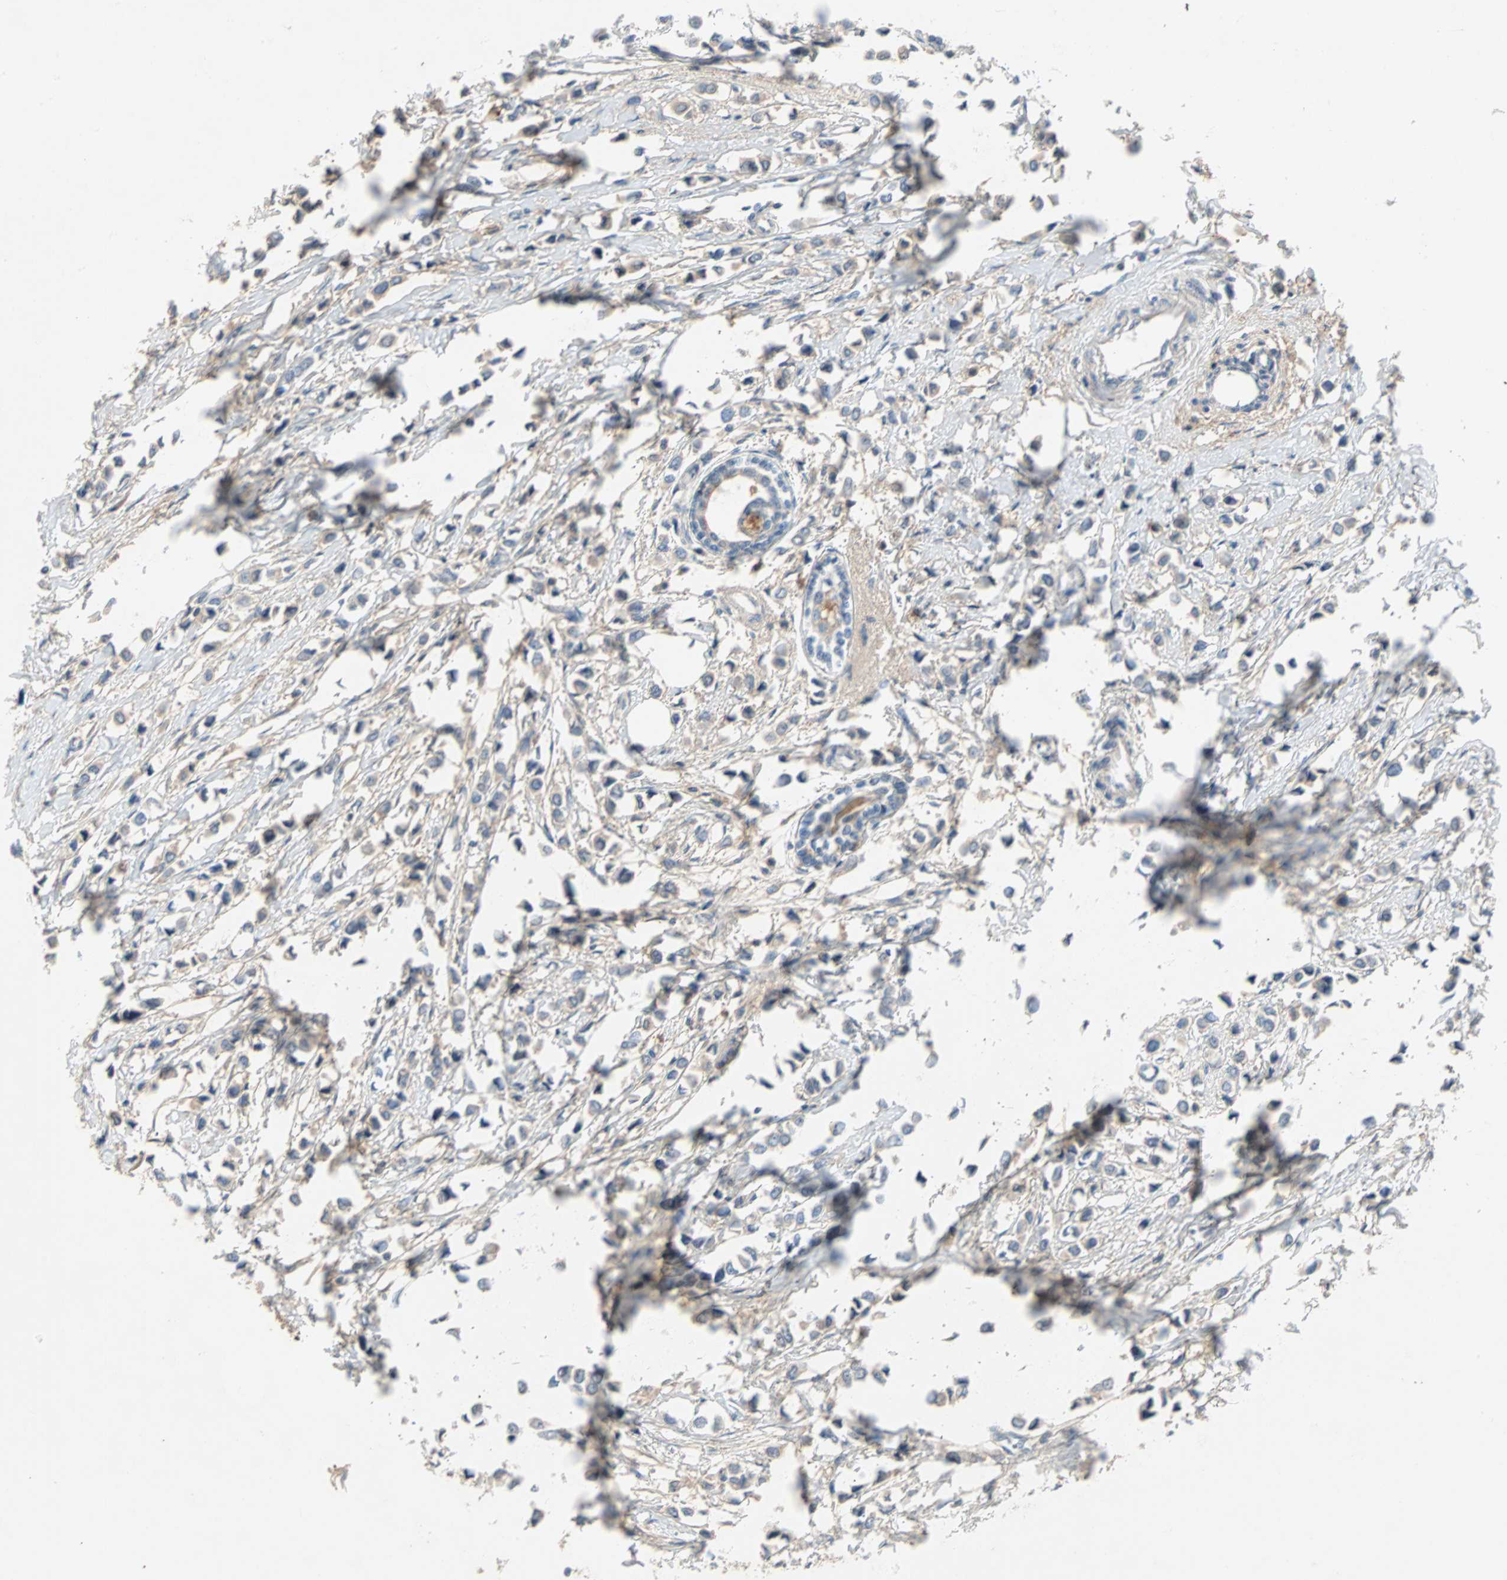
{"staining": {"intensity": "negative", "quantity": "none", "location": "none"}, "tissue": "breast cancer", "cell_type": "Tumor cells", "image_type": "cancer", "snomed": [{"axis": "morphology", "description": "Lobular carcinoma"}, {"axis": "topography", "description": "Breast"}], "caption": "There is no significant positivity in tumor cells of breast cancer.", "gene": "MAP4K1", "patient": {"sex": "female", "age": 51}}